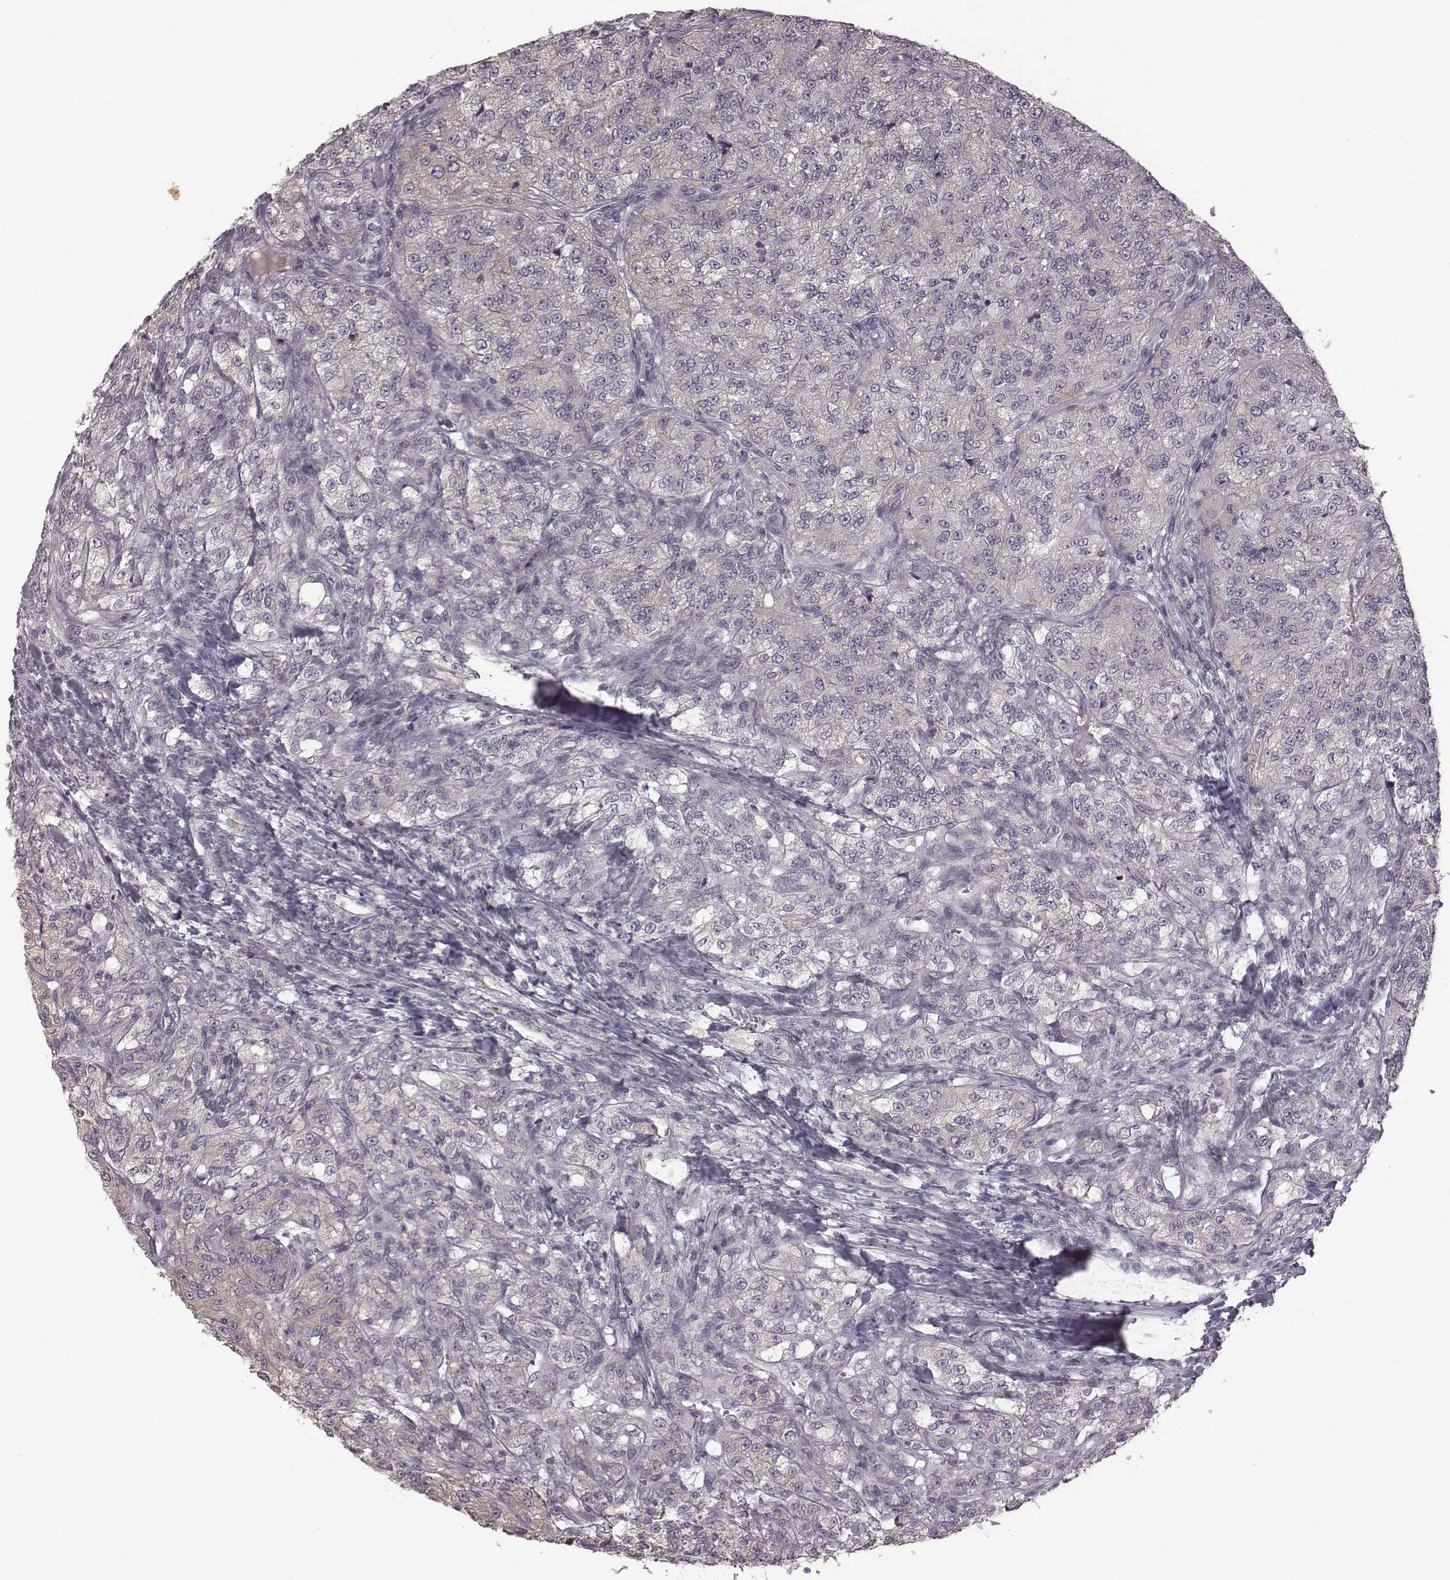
{"staining": {"intensity": "negative", "quantity": "none", "location": "none"}, "tissue": "renal cancer", "cell_type": "Tumor cells", "image_type": "cancer", "snomed": [{"axis": "morphology", "description": "Adenocarcinoma, NOS"}, {"axis": "topography", "description": "Kidney"}], "caption": "A high-resolution image shows immunohistochemistry staining of renal cancer, which reveals no significant positivity in tumor cells. (DAB immunohistochemistry (IHC) visualized using brightfield microscopy, high magnification).", "gene": "BICDL1", "patient": {"sex": "female", "age": 63}}